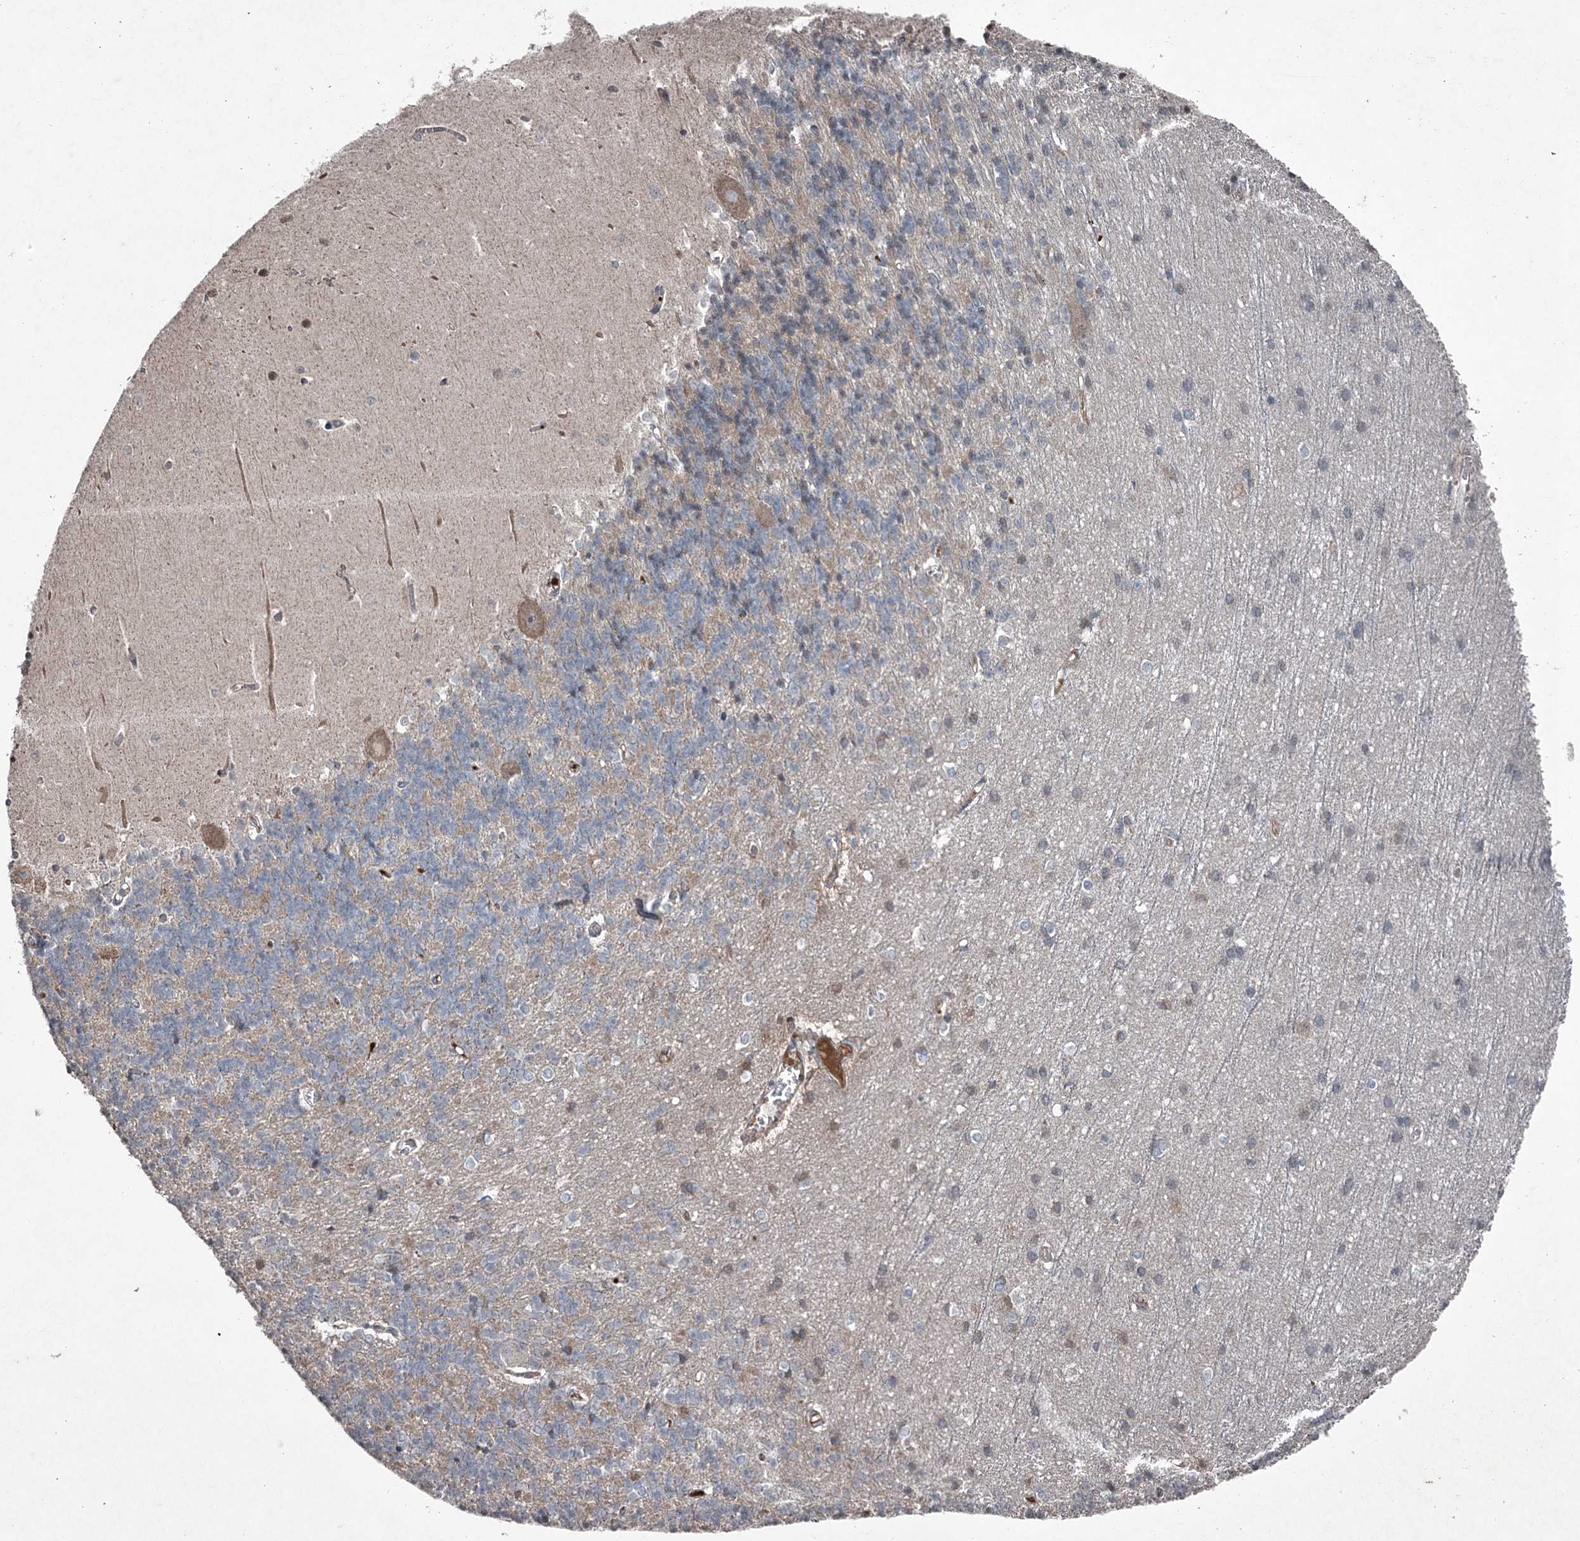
{"staining": {"intensity": "weak", "quantity": "<25%", "location": "cytoplasmic/membranous"}, "tissue": "cerebellum", "cell_type": "Cells in granular layer", "image_type": "normal", "snomed": [{"axis": "morphology", "description": "Normal tissue, NOS"}, {"axis": "topography", "description": "Cerebellum"}], "caption": "Cells in granular layer show no significant protein staining in unremarkable cerebellum. The staining was performed using DAB to visualize the protein expression in brown, while the nuclei were stained in blue with hematoxylin (Magnification: 20x).", "gene": "PGLYRP2", "patient": {"sex": "male", "age": 37}}